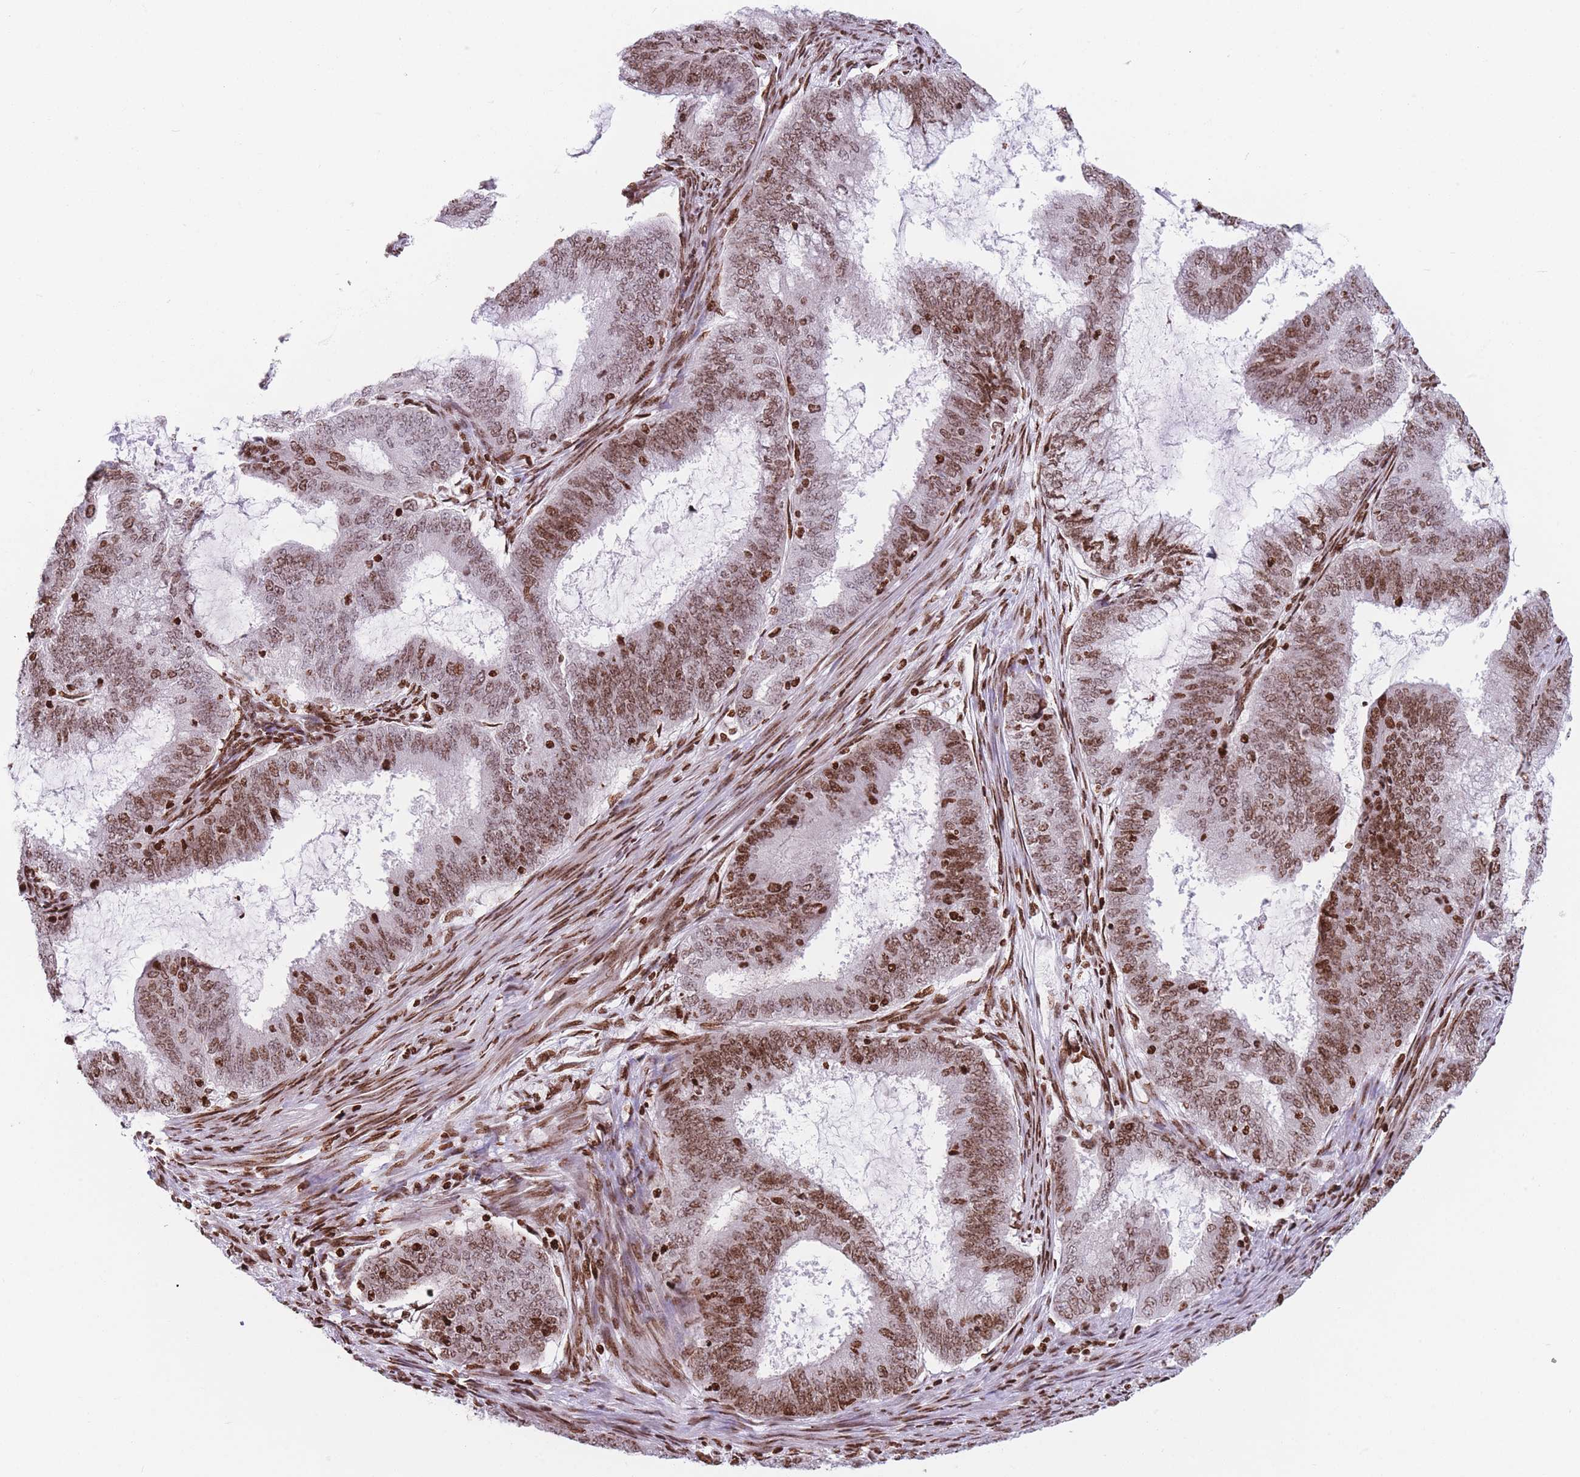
{"staining": {"intensity": "moderate", "quantity": ">75%", "location": "nuclear"}, "tissue": "endometrial cancer", "cell_type": "Tumor cells", "image_type": "cancer", "snomed": [{"axis": "morphology", "description": "Adenocarcinoma, NOS"}, {"axis": "topography", "description": "Endometrium"}], "caption": "Human adenocarcinoma (endometrial) stained with a brown dye displays moderate nuclear positive staining in approximately >75% of tumor cells.", "gene": "AK9", "patient": {"sex": "female", "age": 51}}